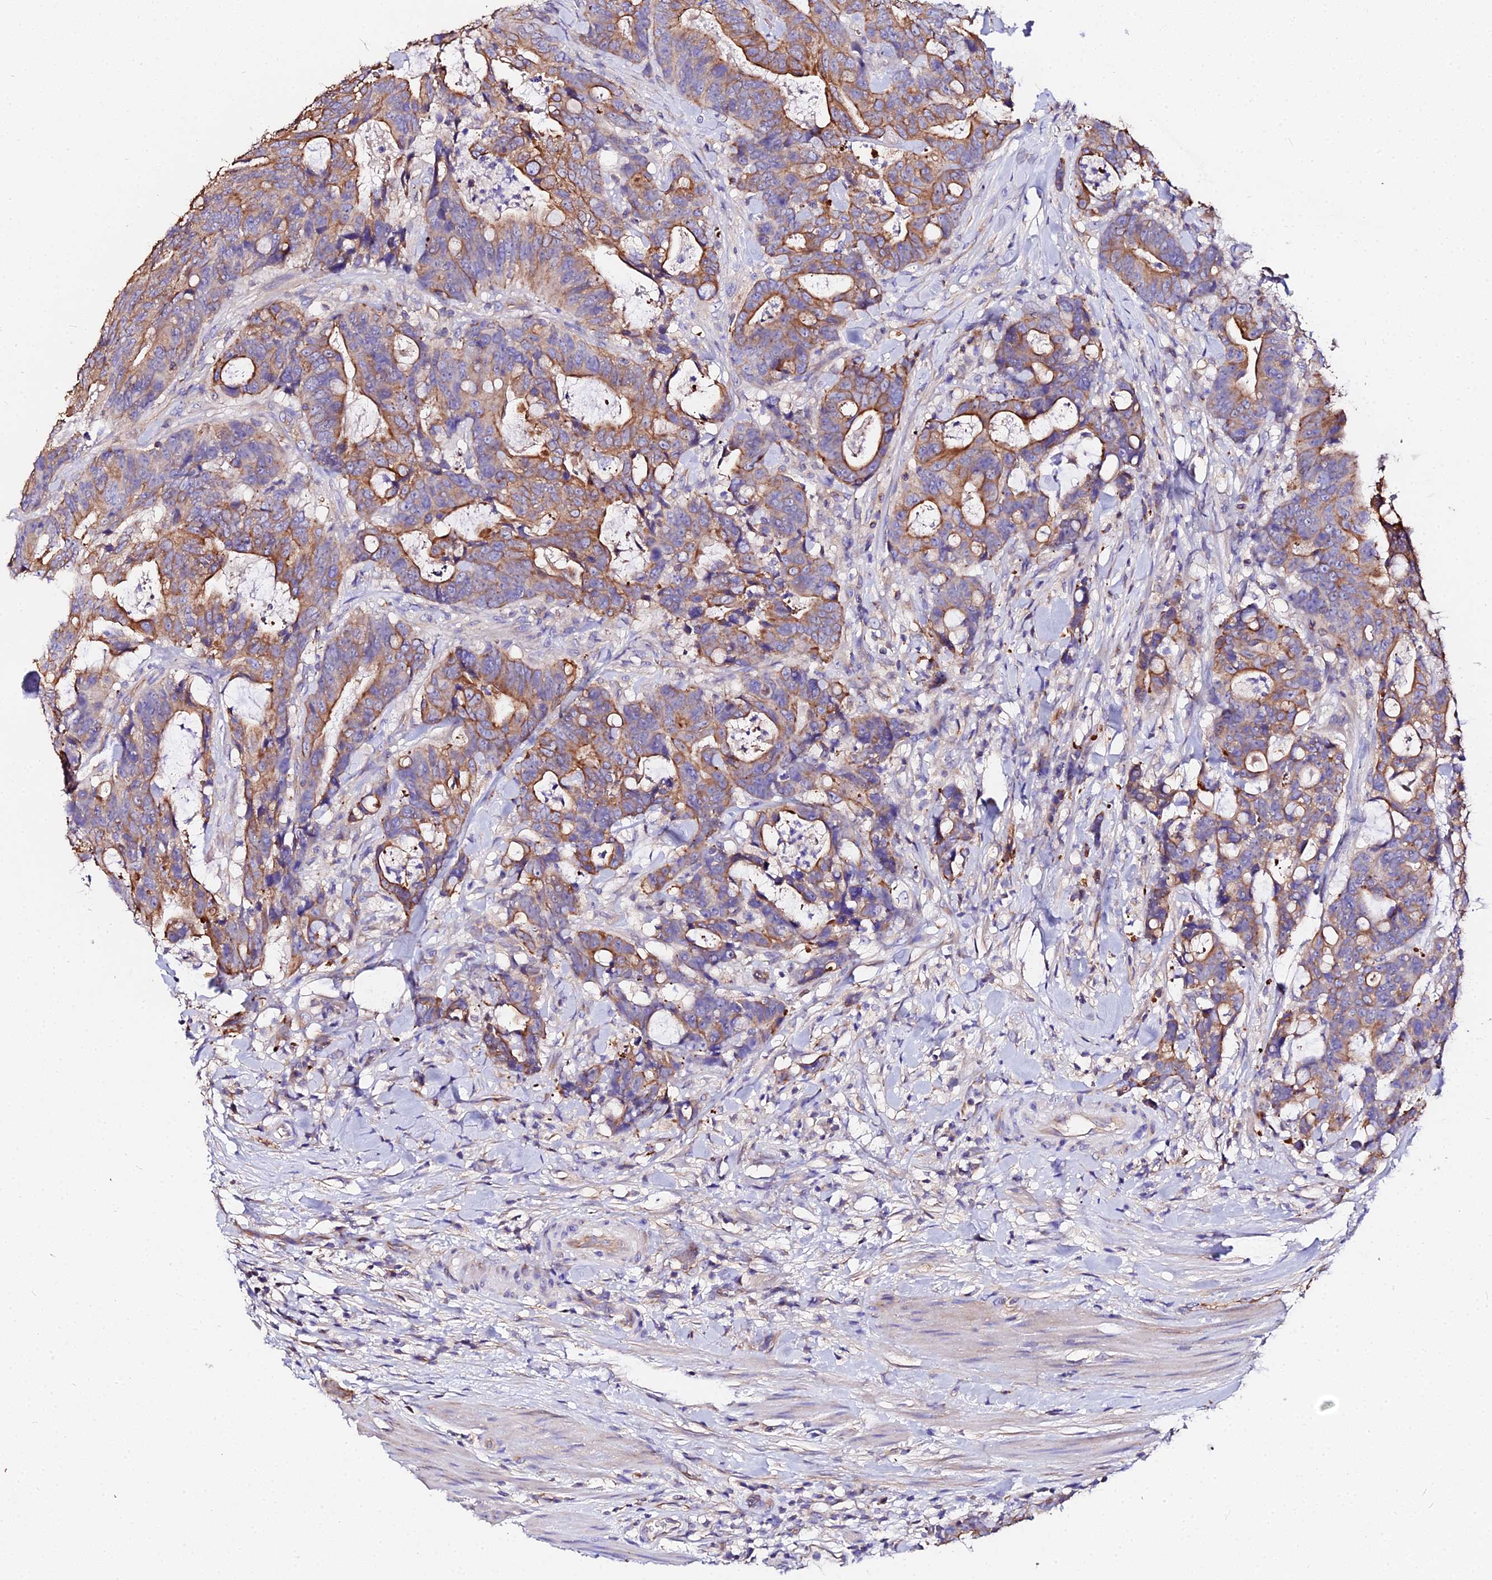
{"staining": {"intensity": "moderate", "quantity": ">75%", "location": "cytoplasmic/membranous"}, "tissue": "colorectal cancer", "cell_type": "Tumor cells", "image_type": "cancer", "snomed": [{"axis": "morphology", "description": "Adenocarcinoma, NOS"}, {"axis": "topography", "description": "Colon"}], "caption": "Immunohistochemistry (IHC) staining of colorectal adenocarcinoma, which reveals medium levels of moderate cytoplasmic/membranous staining in approximately >75% of tumor cells indicating moderate cytoplasmic/membranous protein staining. The staining was performed using DAB (brown) for protein detection and nuclei were counterstained in hematoxylin (blue).", "gene": "DAW1", "patient": {"sex": "female", "age": 82}}